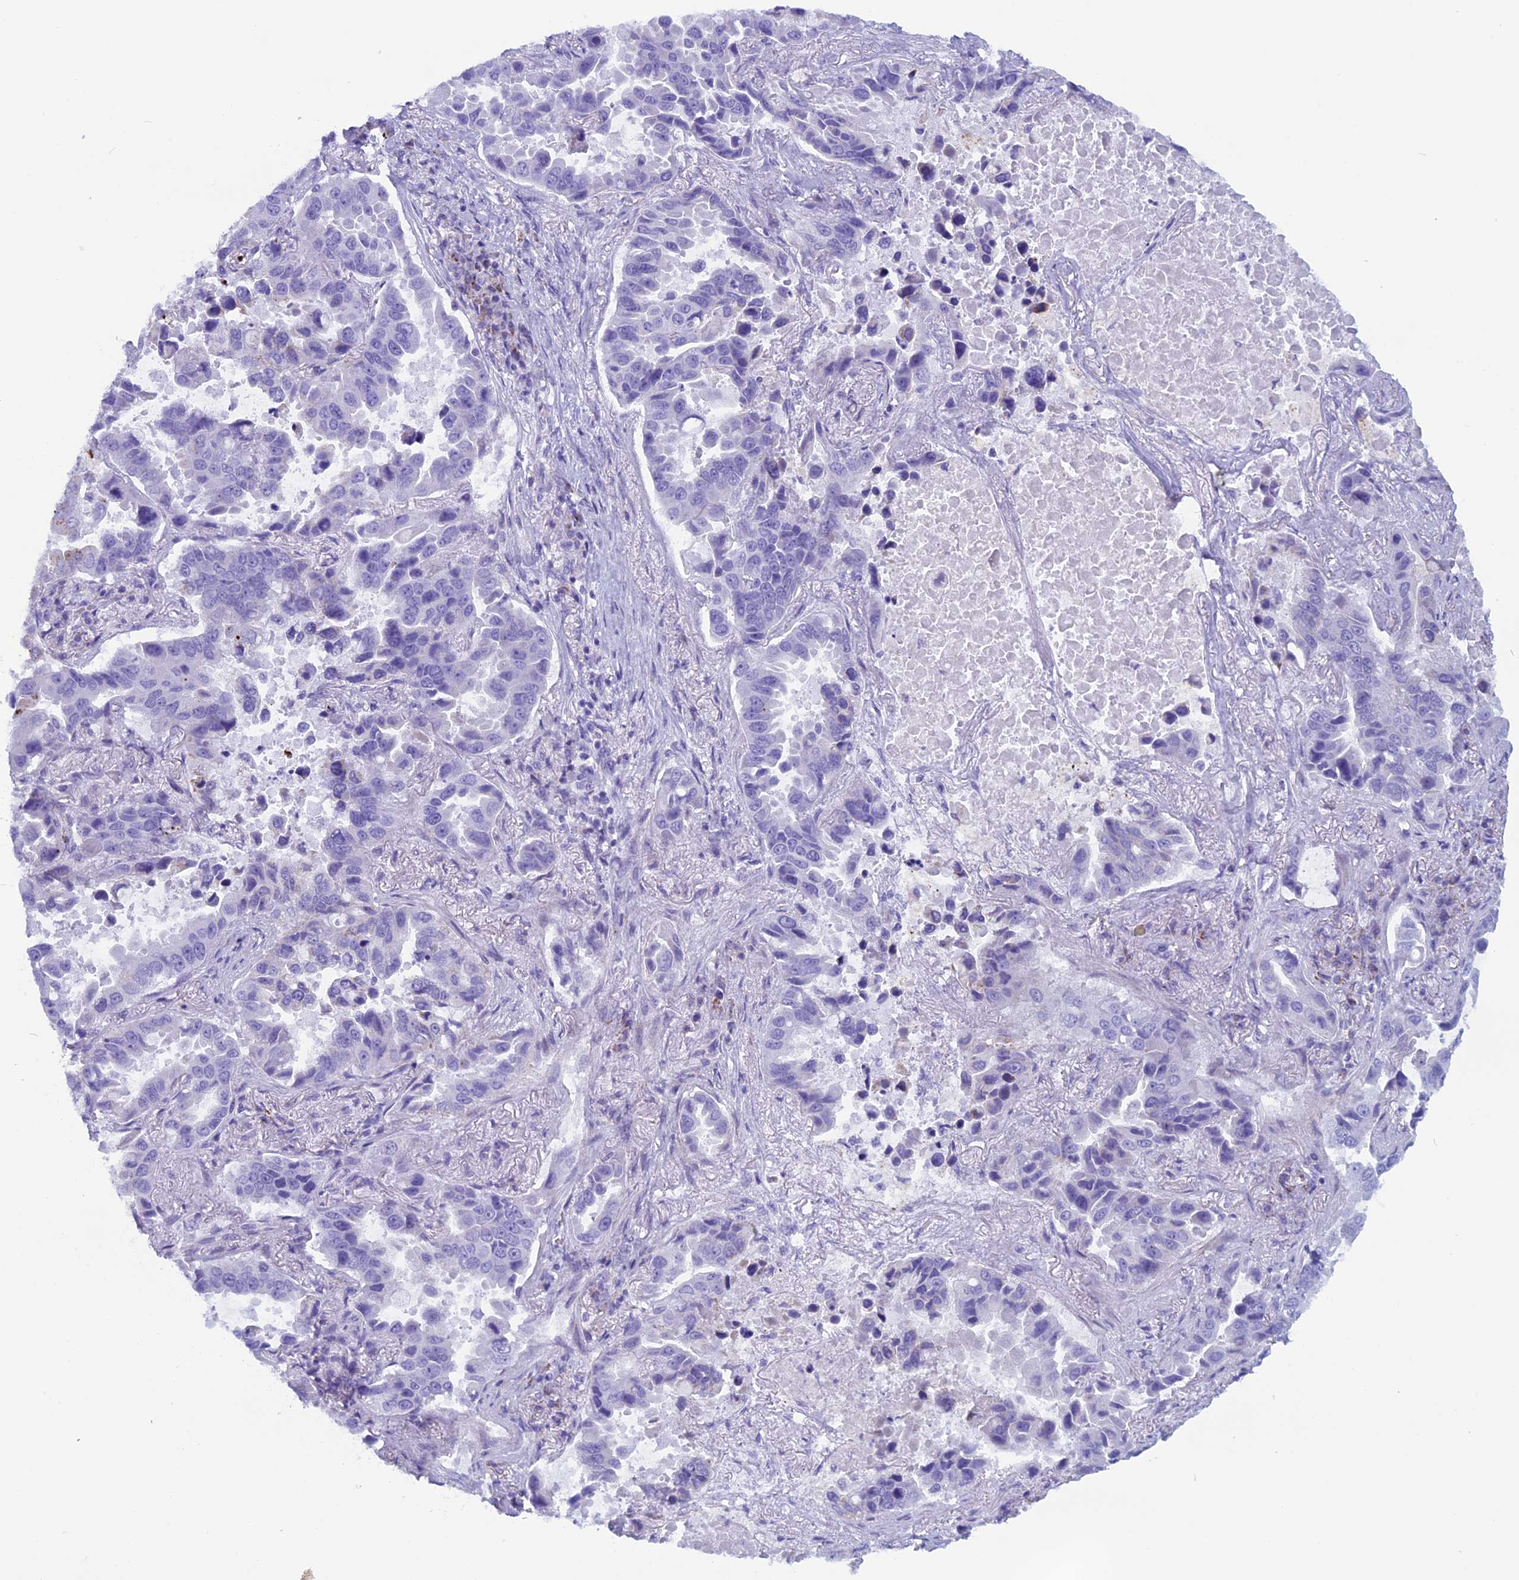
{"staining": {"intensity": "strong", "quantity": "<25%", "location": "cytoplasmic/membranous"}, "tissue": "lung cancer", "cell_type": "Tumor cells", "image_type": "cancer", "snomed": [{"axis": "morphology", "description": "Adenocarcinoma, NOS"}, {"axis": "topography", "description": "Lung"}], "caption": "Human lung cancer stained with a brown dye demonstrates strong cytoplasmic/membranous positive expression in about <25% of tumor cells.", "gene": "ZNF563", "patient": {"sex": "male", "age": 64}}